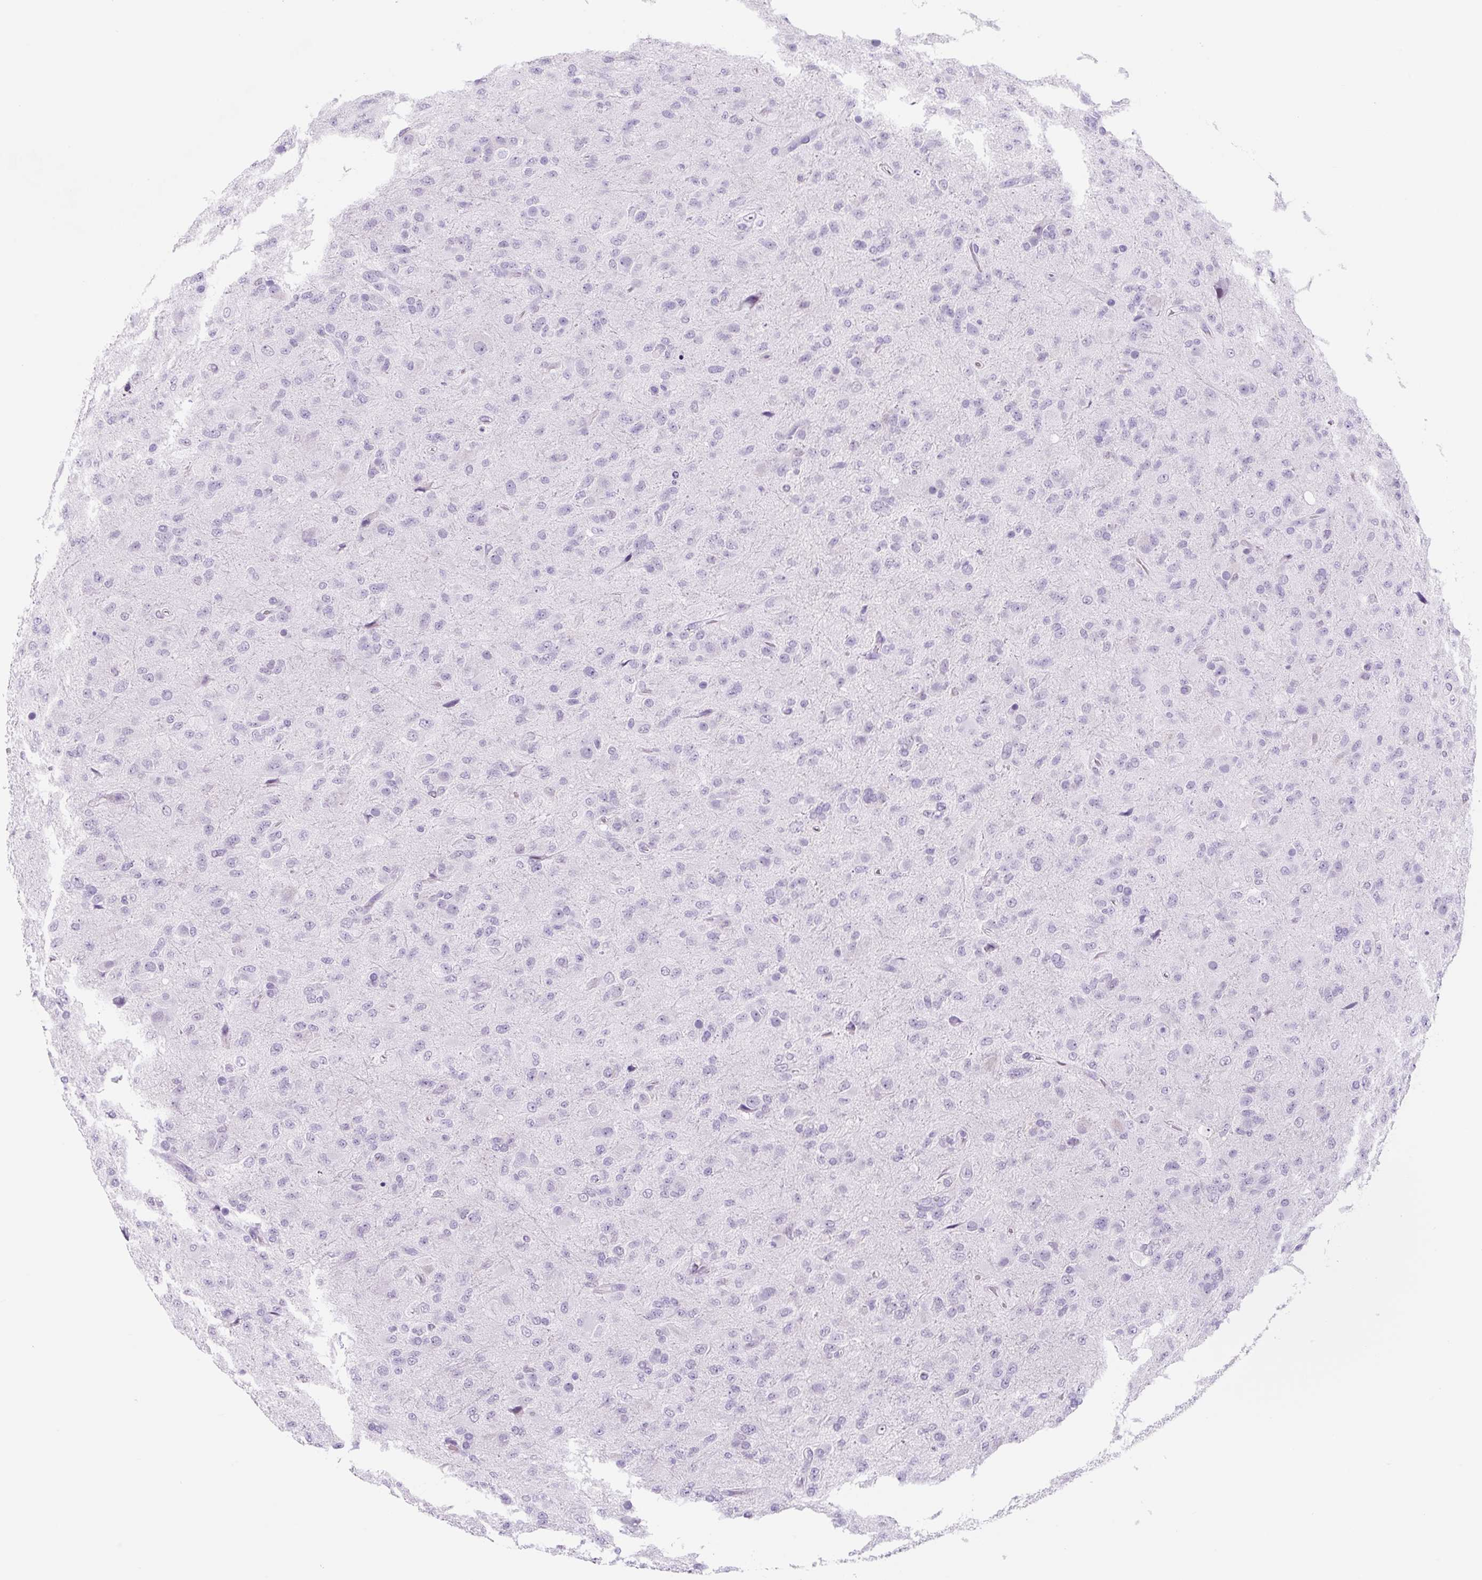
{"staining": {"intensity": "negative", "quantity": "none", "location": "none"}, "tissue": "glioma", "cell_type": "Tumor cells", "image_type": "cancer", "snomed": [{"axis": "morphology", "description": "Glioma, malignant, Low grade"}, {"axis": "topography", "description": "Brain"}], "caption": "DAB immunohistochemical staining of malignant low-grade glioma reveals no significant expression in tumor cells.", "gene": "TNFRSF8", "patient": {"sex": "male", "age": 65}}